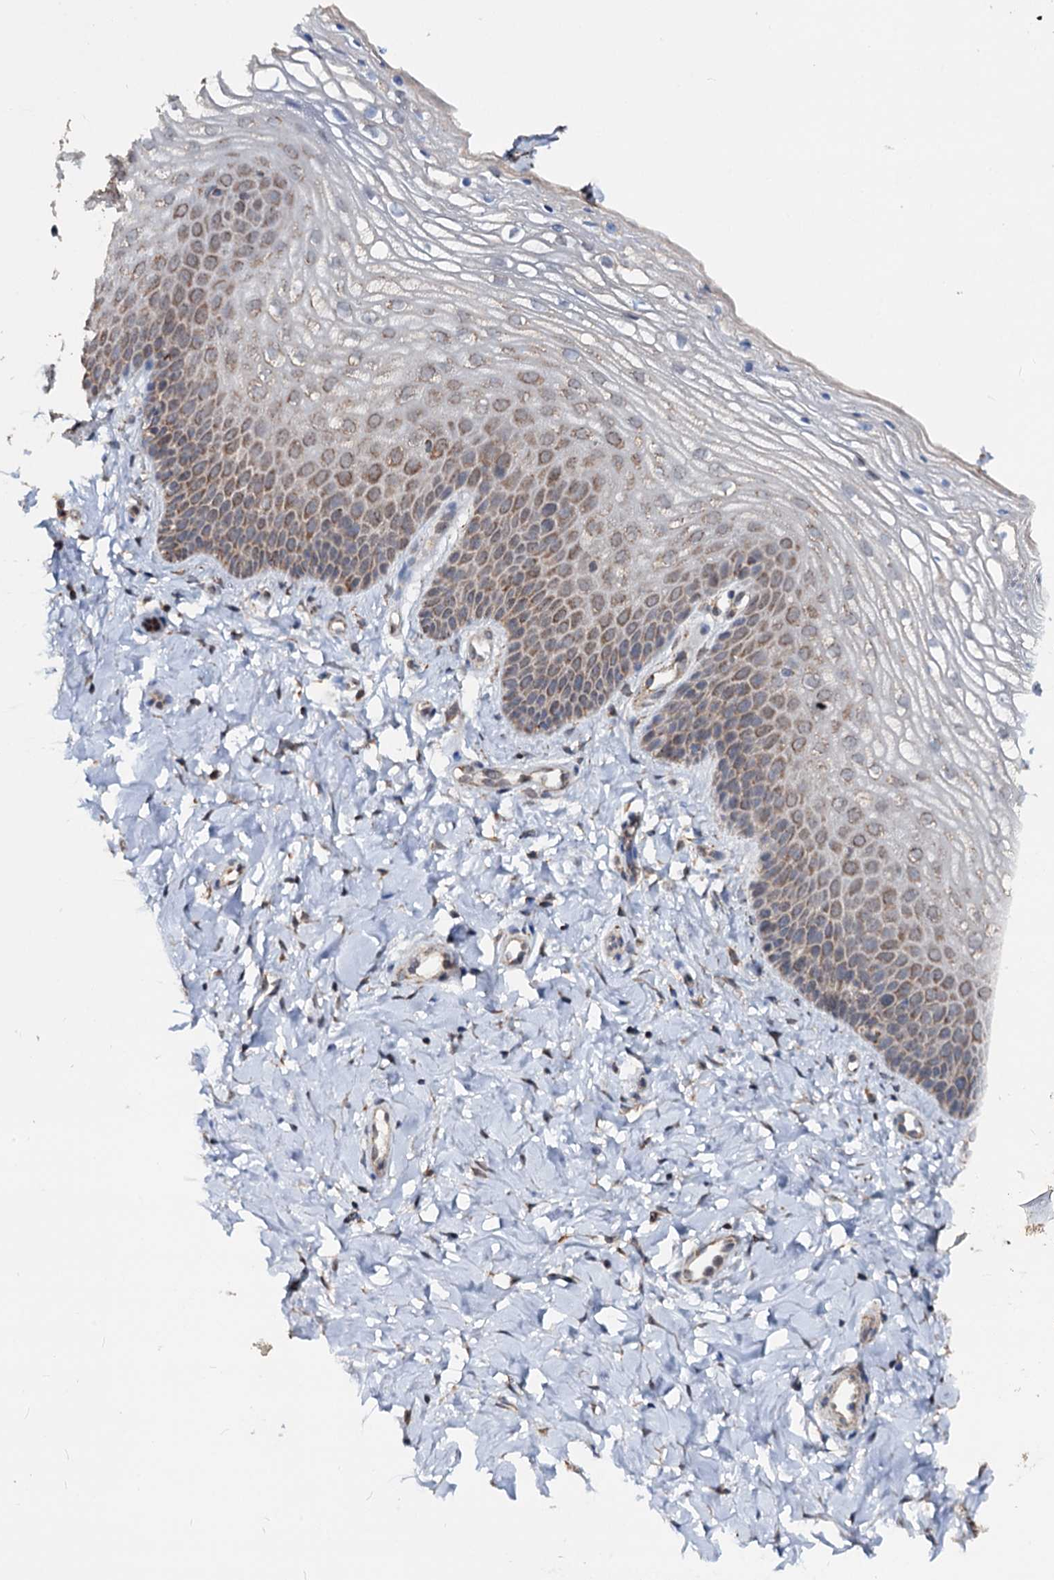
{"staining": {"intensity": "moderate", "quantity": "25%-75%", "location": "cytoplasmic/membranous"}, "tissue": "vagina", "cell_type": "Squamous epithelial cells", "image_type": "normal", "snomed": [{"axis": "morphology", "description": "Normal tissue, NOS"}, {"axis": "topography", "description": "Vagina"}, {"axis": "topography", "description": "Cervix"}], "caption": "An image of human vagina stained for a protein exhibits moderate cytoplasmic/membranous brown staining in squamous epithelial cells. (DAB (3,3'-diaminobenzidine) IHC, brown staining for protein, blue staining for nuclei).", "gene": "CEP76", "patient": {"sex": "female", "age": 40}}